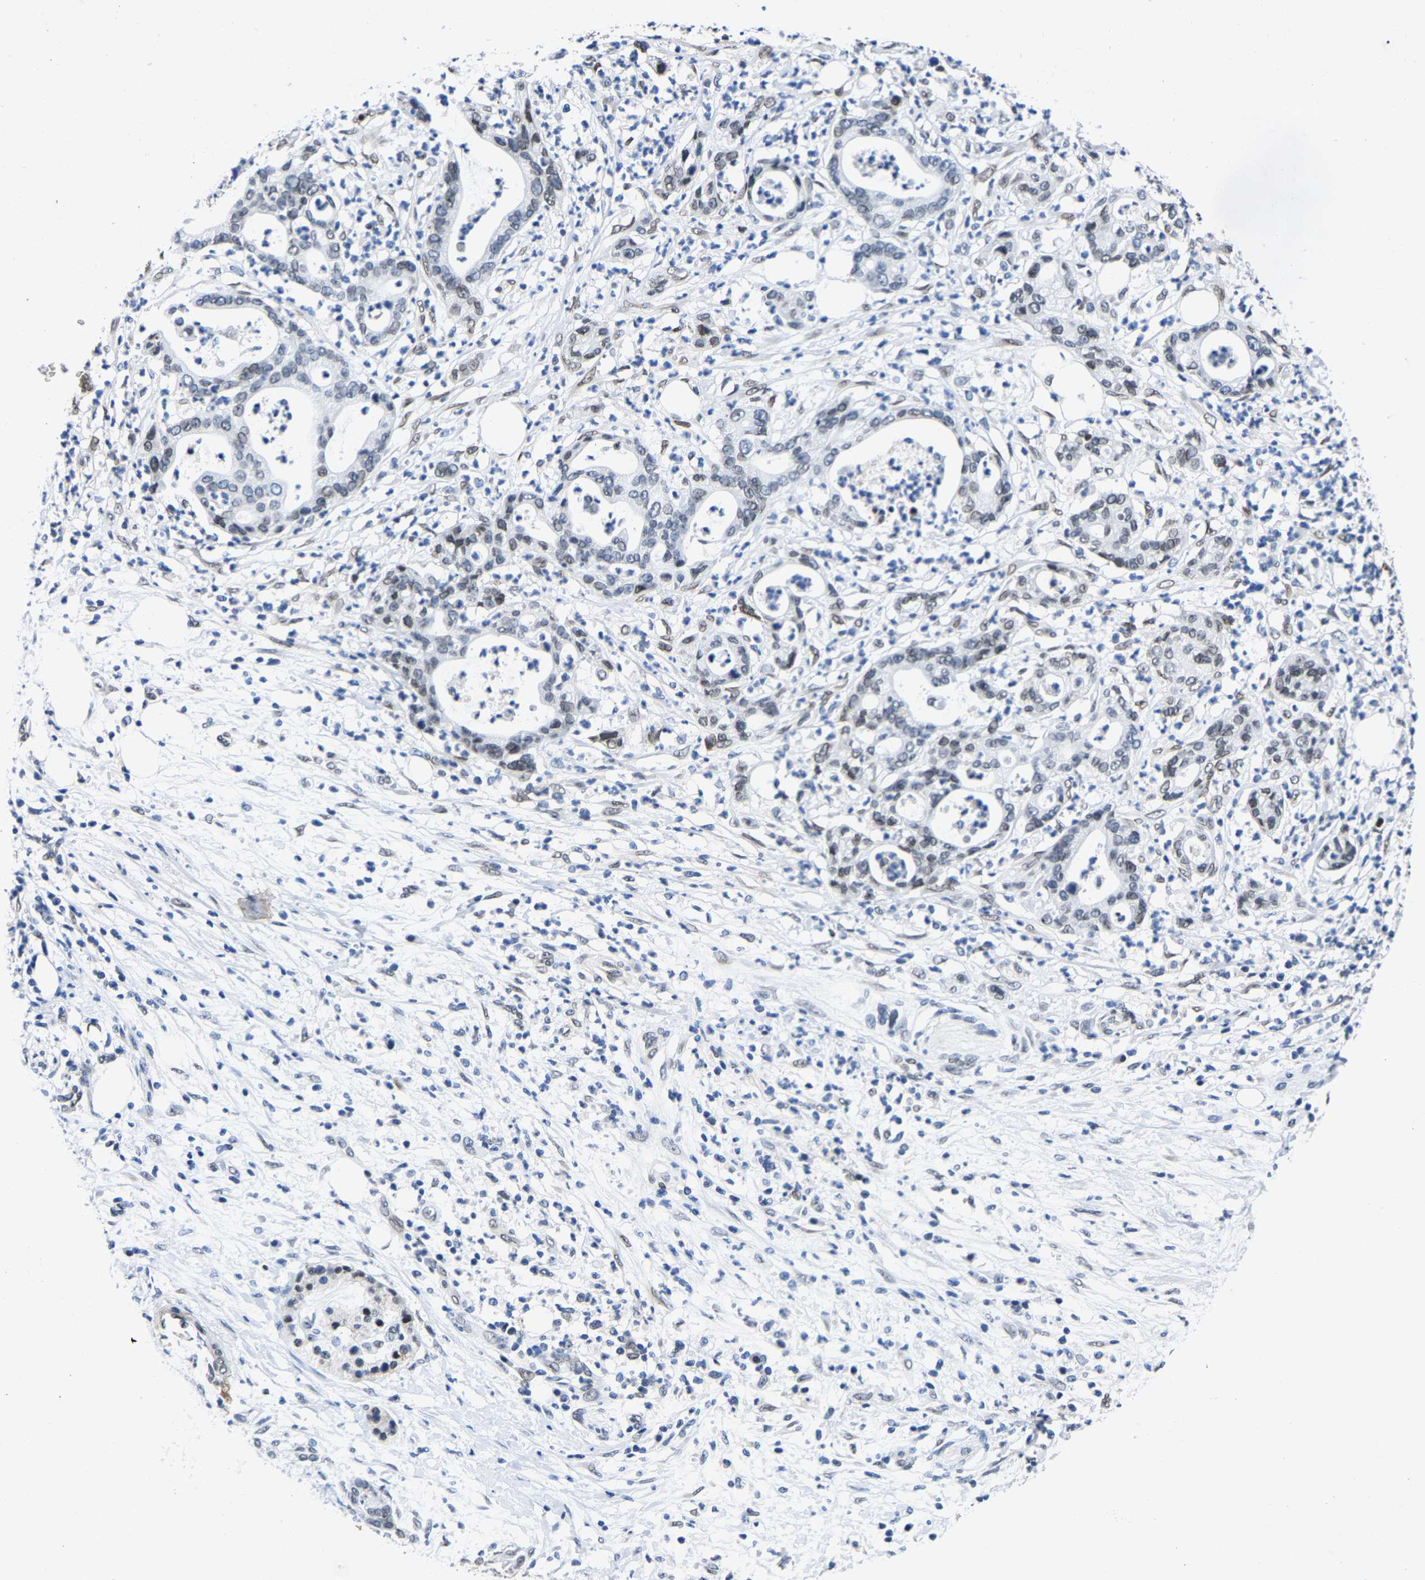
{"staining": {"intensity": "weak", "quantity": "25%-75%", "location": "nuclear"}, "tissue": "pancreatic cancer", "cell_type": "Tumor cells", "image_type": "cancer", "snomed": [{"axis": "morphology", "description": "Adenocarcinoma, NOS"}, {"axis": "topography", "description": "Pancreas"}], "caption": "A brown stain labels weak nuclear staining of a protein in pancreatic adenocarcinoma tumor cells.", "gene": "UBN2", "patient": {"sex": "male", "age": 69}}